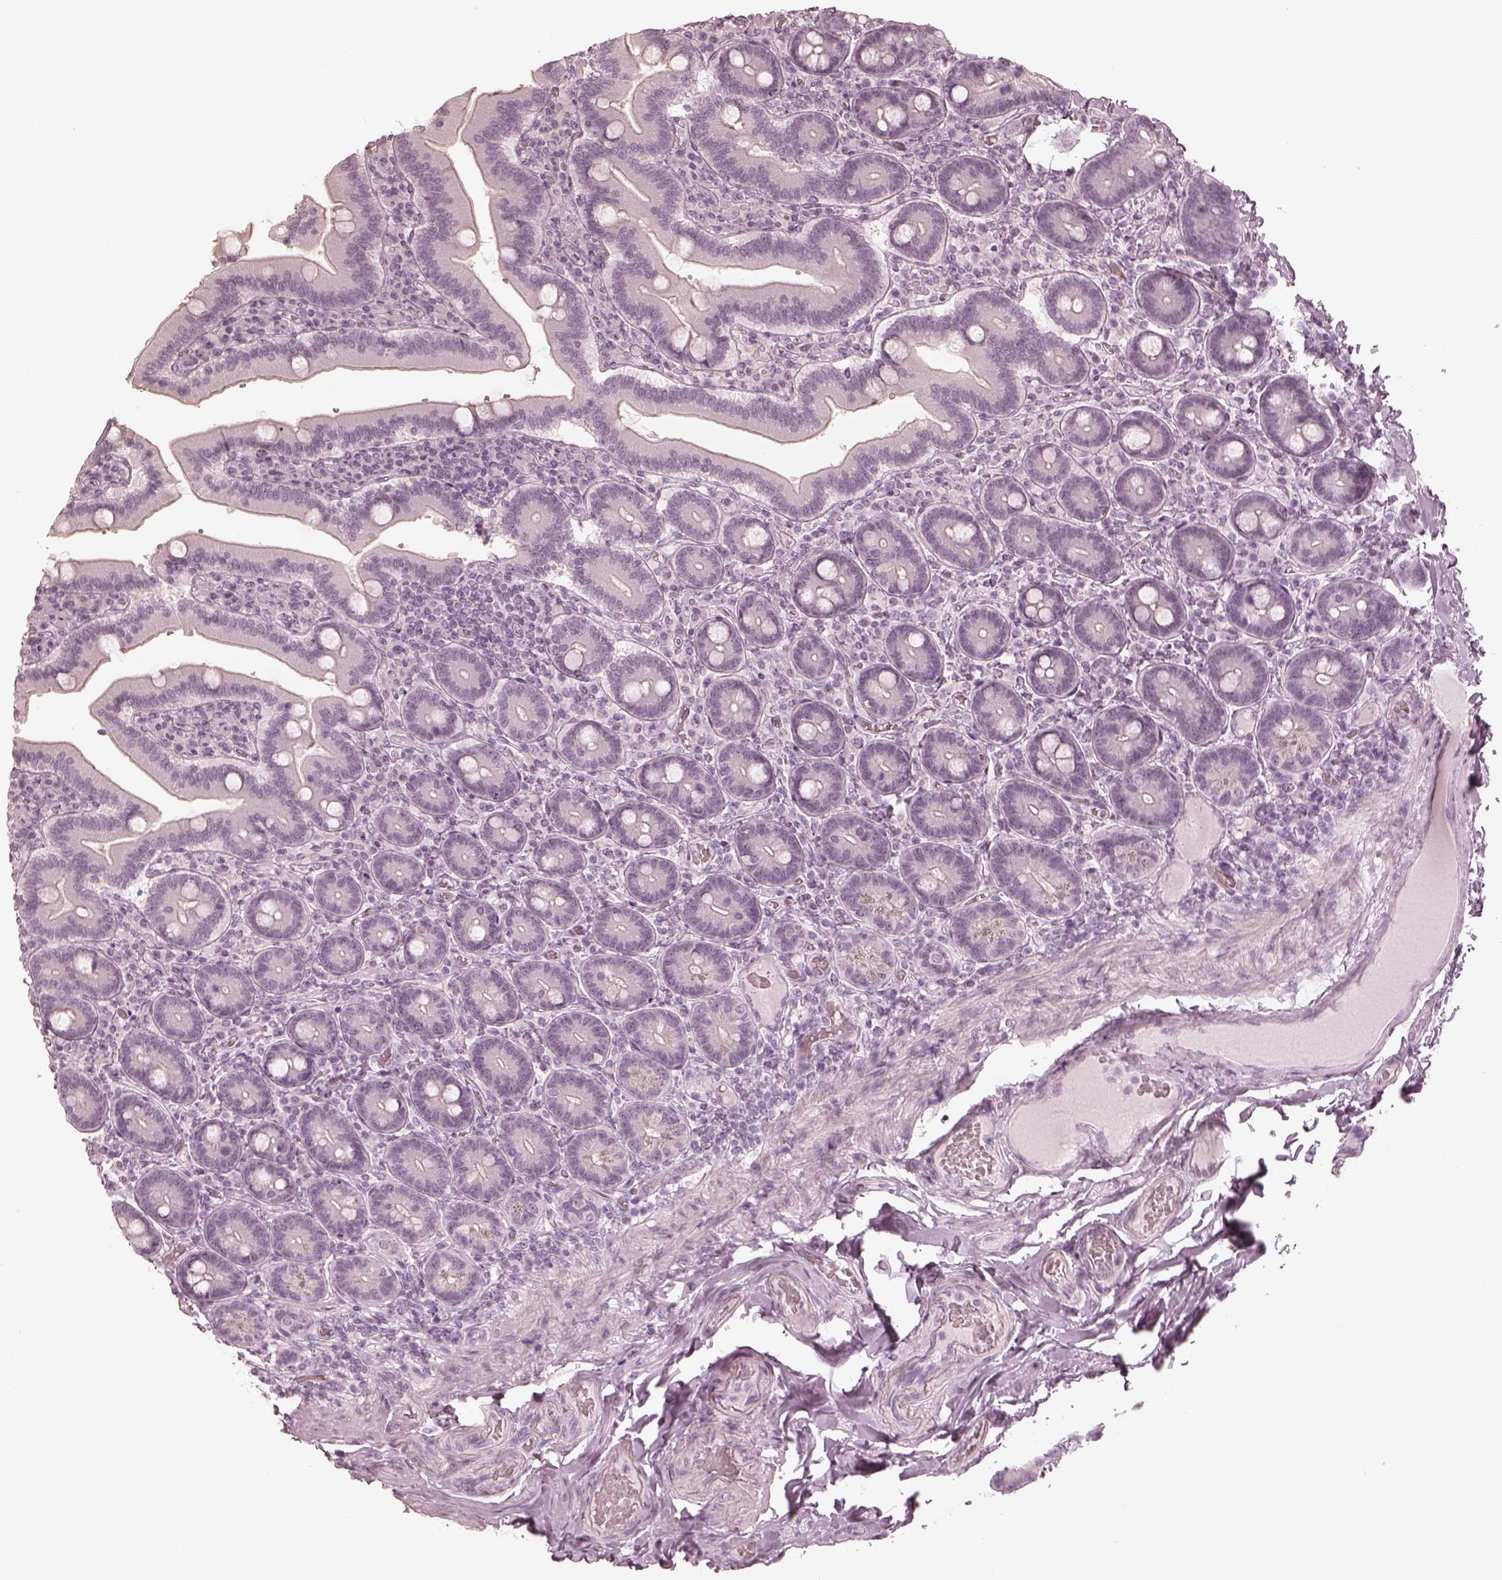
{"staining": {"intensity": "negative", "quantity": "none", "location": "none"}, "tissue": "duodenum", "cell_type": "Glandular cells", "image_type": "normal", "snomed": [{"axis": "morphology", "description": "Normal tissue, NOS"}, {"axis": "topography", "description": "Duodenum"}], "caption": "High power microscopy photomicrograph of an immunohistochemistry (IHC) histopathology image of unremarkable duodenum, revealing no significant expression in glandular cells. Nuclei are stained in blue.", "gene": "CALR3", "patient": {"sex": "female", "age": 62}}